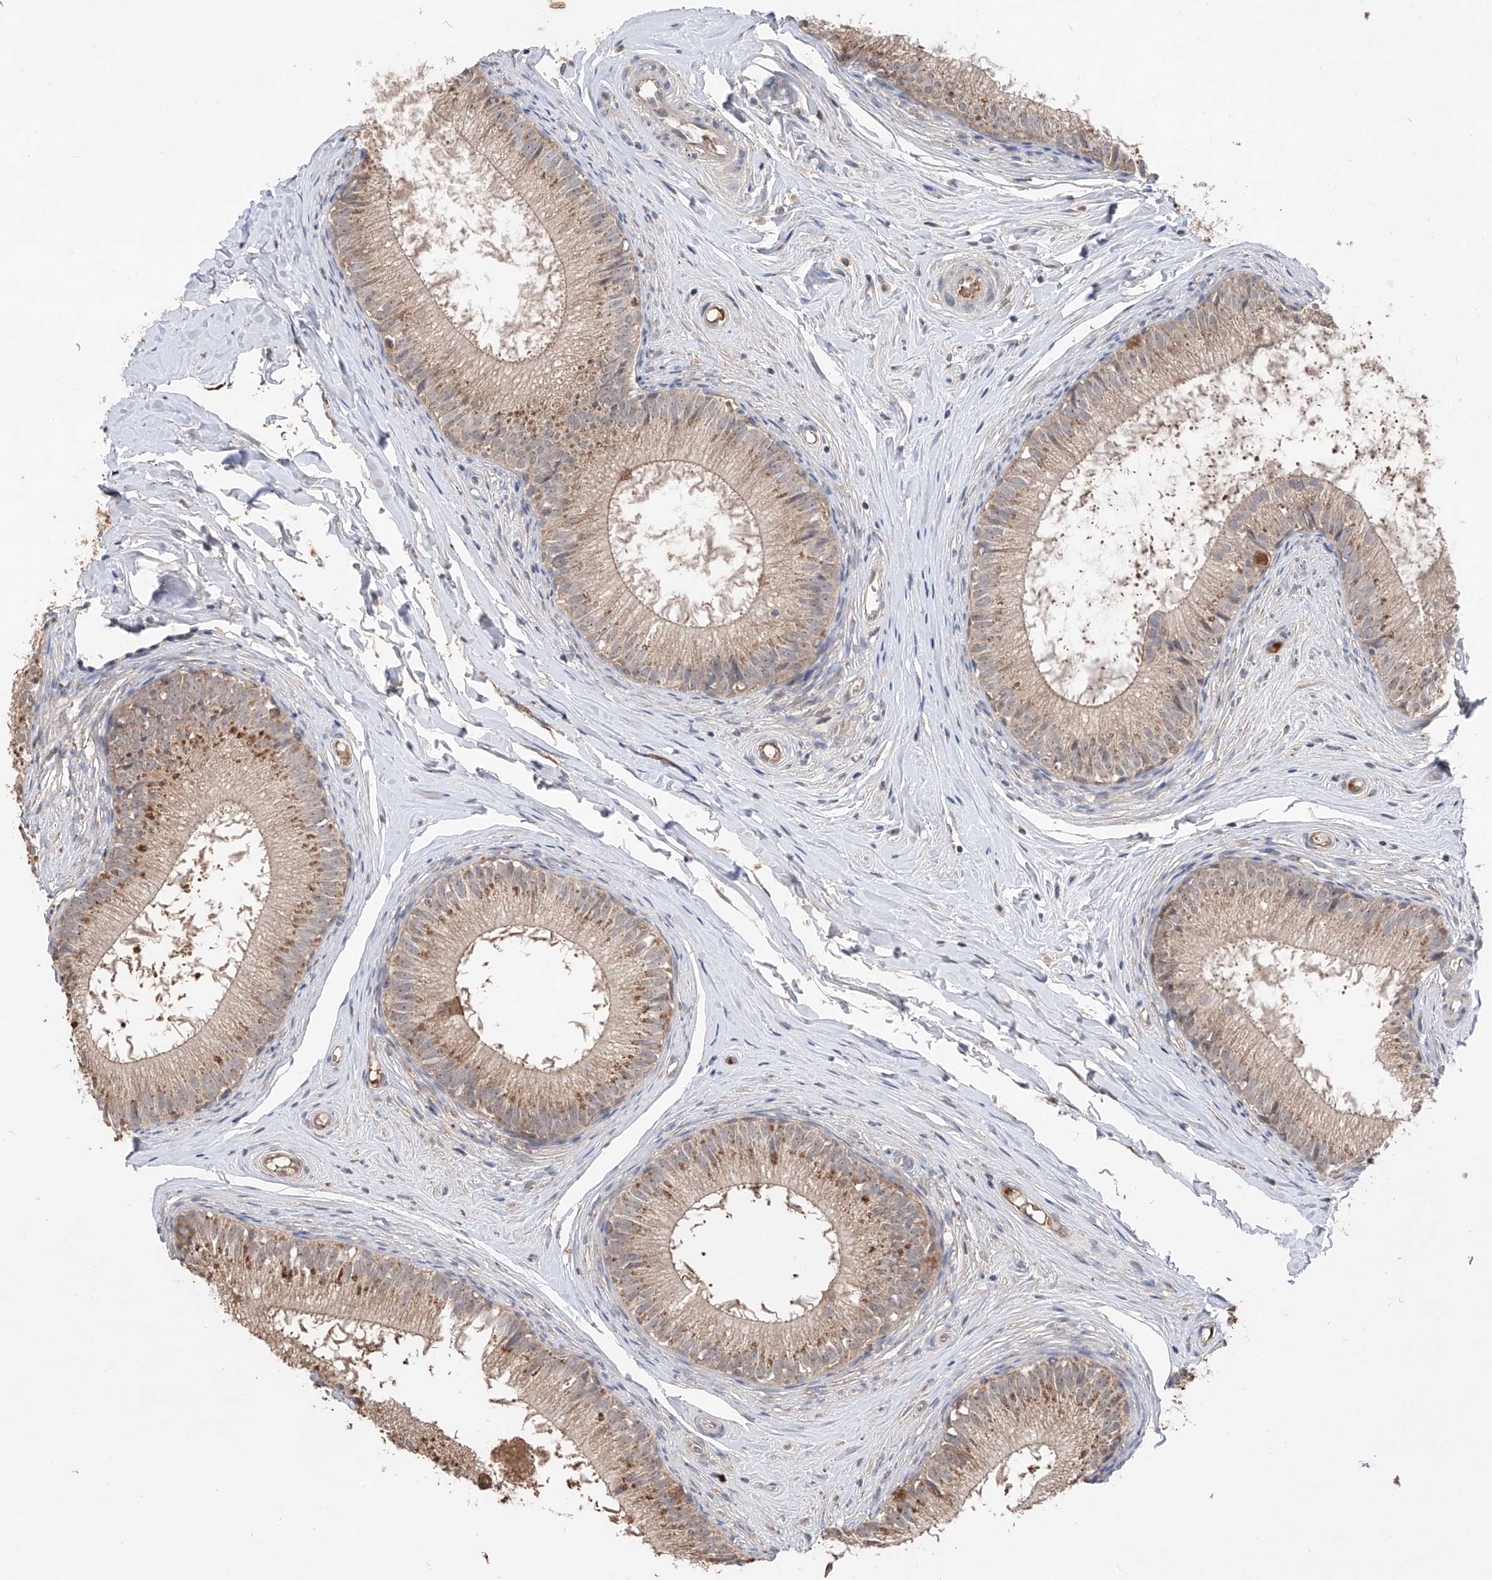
{"staining": {"intensity": "moderate", "quantity": ">75%", "location": "cytoplasmic/membranous"}, "tissue": "epididymis", "cell_type": "Glandular cells", "image_type": "normal", "snomed": [{"axis": "morphology", "description": "Normal tissue, NOS"}, {"axis": "topography", "description": "Epididymis"}], "caption": "IHC staining of benign epididymis, which reveals medium levels of moderate cytoplasmic/membranous positivity in about >75% of glandular cells indicating moderate cytoplasmic/membranous protein positivity. The staining was performed using DAB (3,3'-diaminobenzidine) (brown) for protein detection and nuclei were counterstained in hematoxylin (blue).", "gene": "EDN1", "patient": {"sex": "male", "age": 34}}